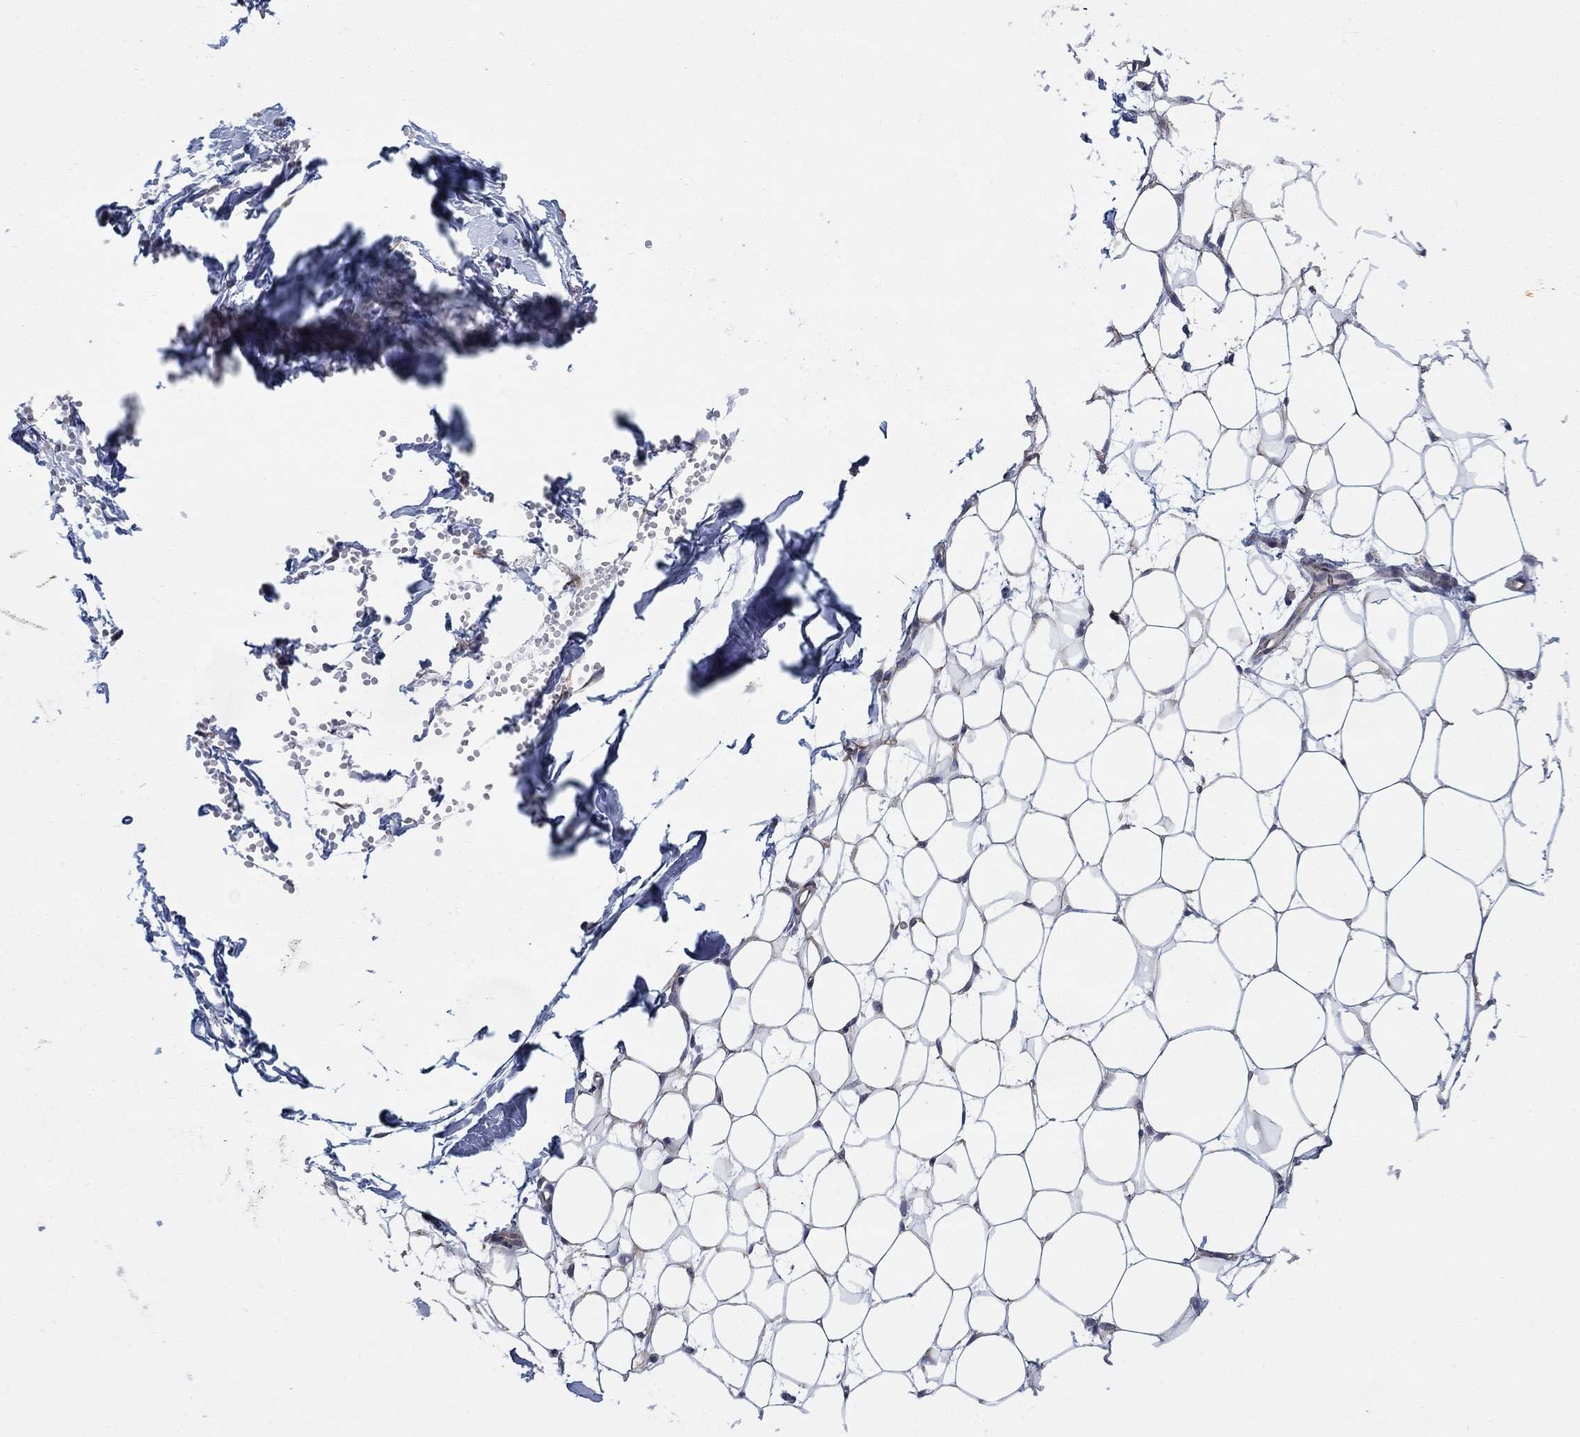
{"staining": {"intensity": "negative", "quantity": "none", "location": "none"}, "tissue": "breast", "cell_type": "Adipocytes", "image_type": "normal", "snomed": [{"axis": "morphology", "description": "Normal tissue, NOS"}, {"axis": "topography", "description": "Breast"}], "caption": "Adipocytes are negative for brown protein staining in normal breast. (DAB immunohistochemistry, high magnification).", "gene": "SH3RF1", "patient": {"sex": "female", "age": 37}}